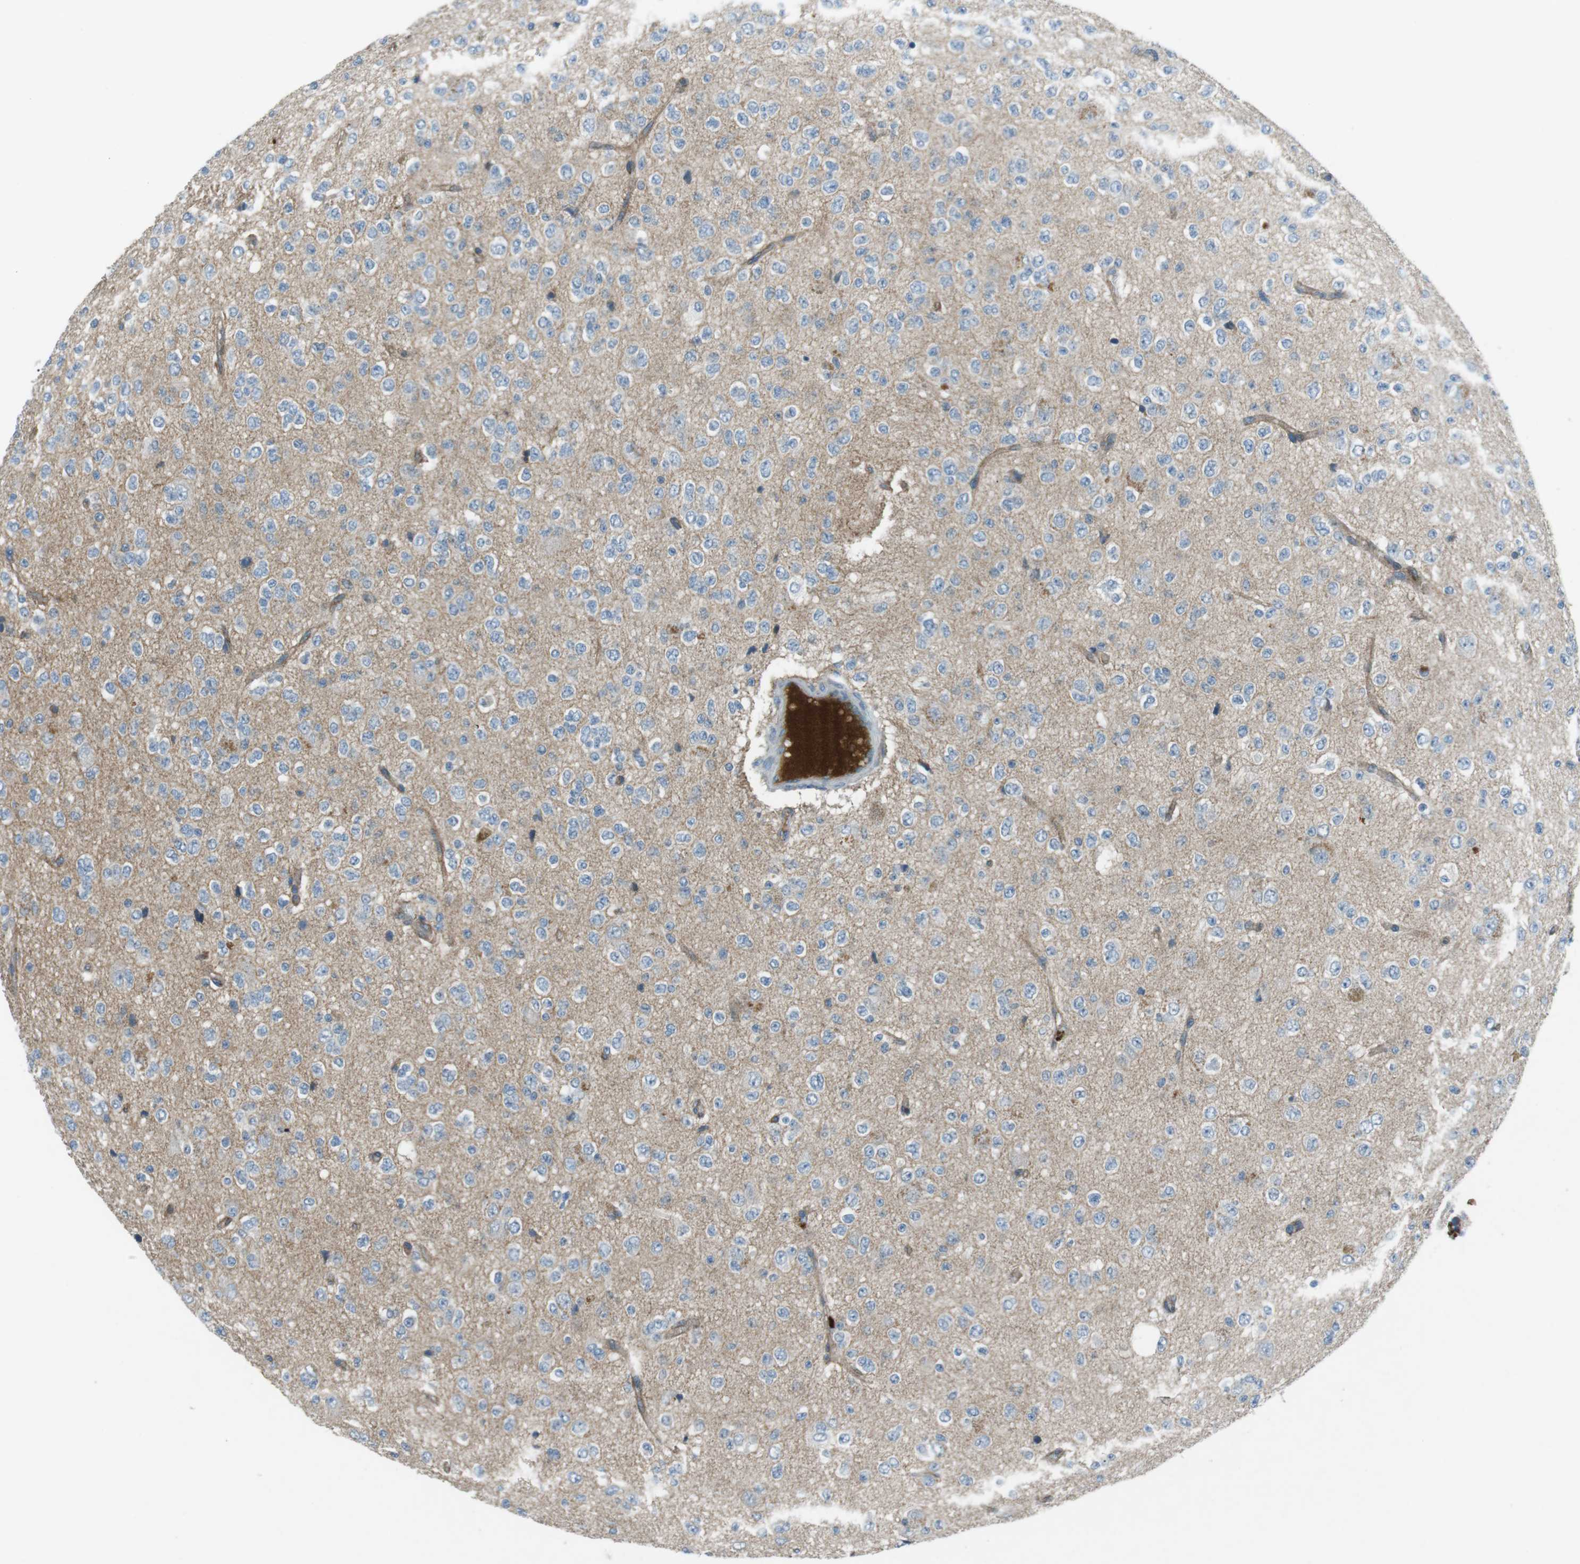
{"staining": {"intensity": "negative", "quantity": "none", "location": "none"}, "tissue": "glioma", "cell_type": "Tumor cells", "image_type": "cancer", "snomed": [{"axis": "morphology", "description": "Glioma, malignant, High grade"}, {"axis": "topography", "description": "pancreas cauda"}], "caption": "A histopathology image of human malignant glioma (high-grade) is negative for staining in tumor cells. (Brightfield microscopy of DAB (3,3'-diaminobenzidine) IHC at high magnification).", "gene": "SPTA1", "patient": {"sex": "male", "age": 60}}